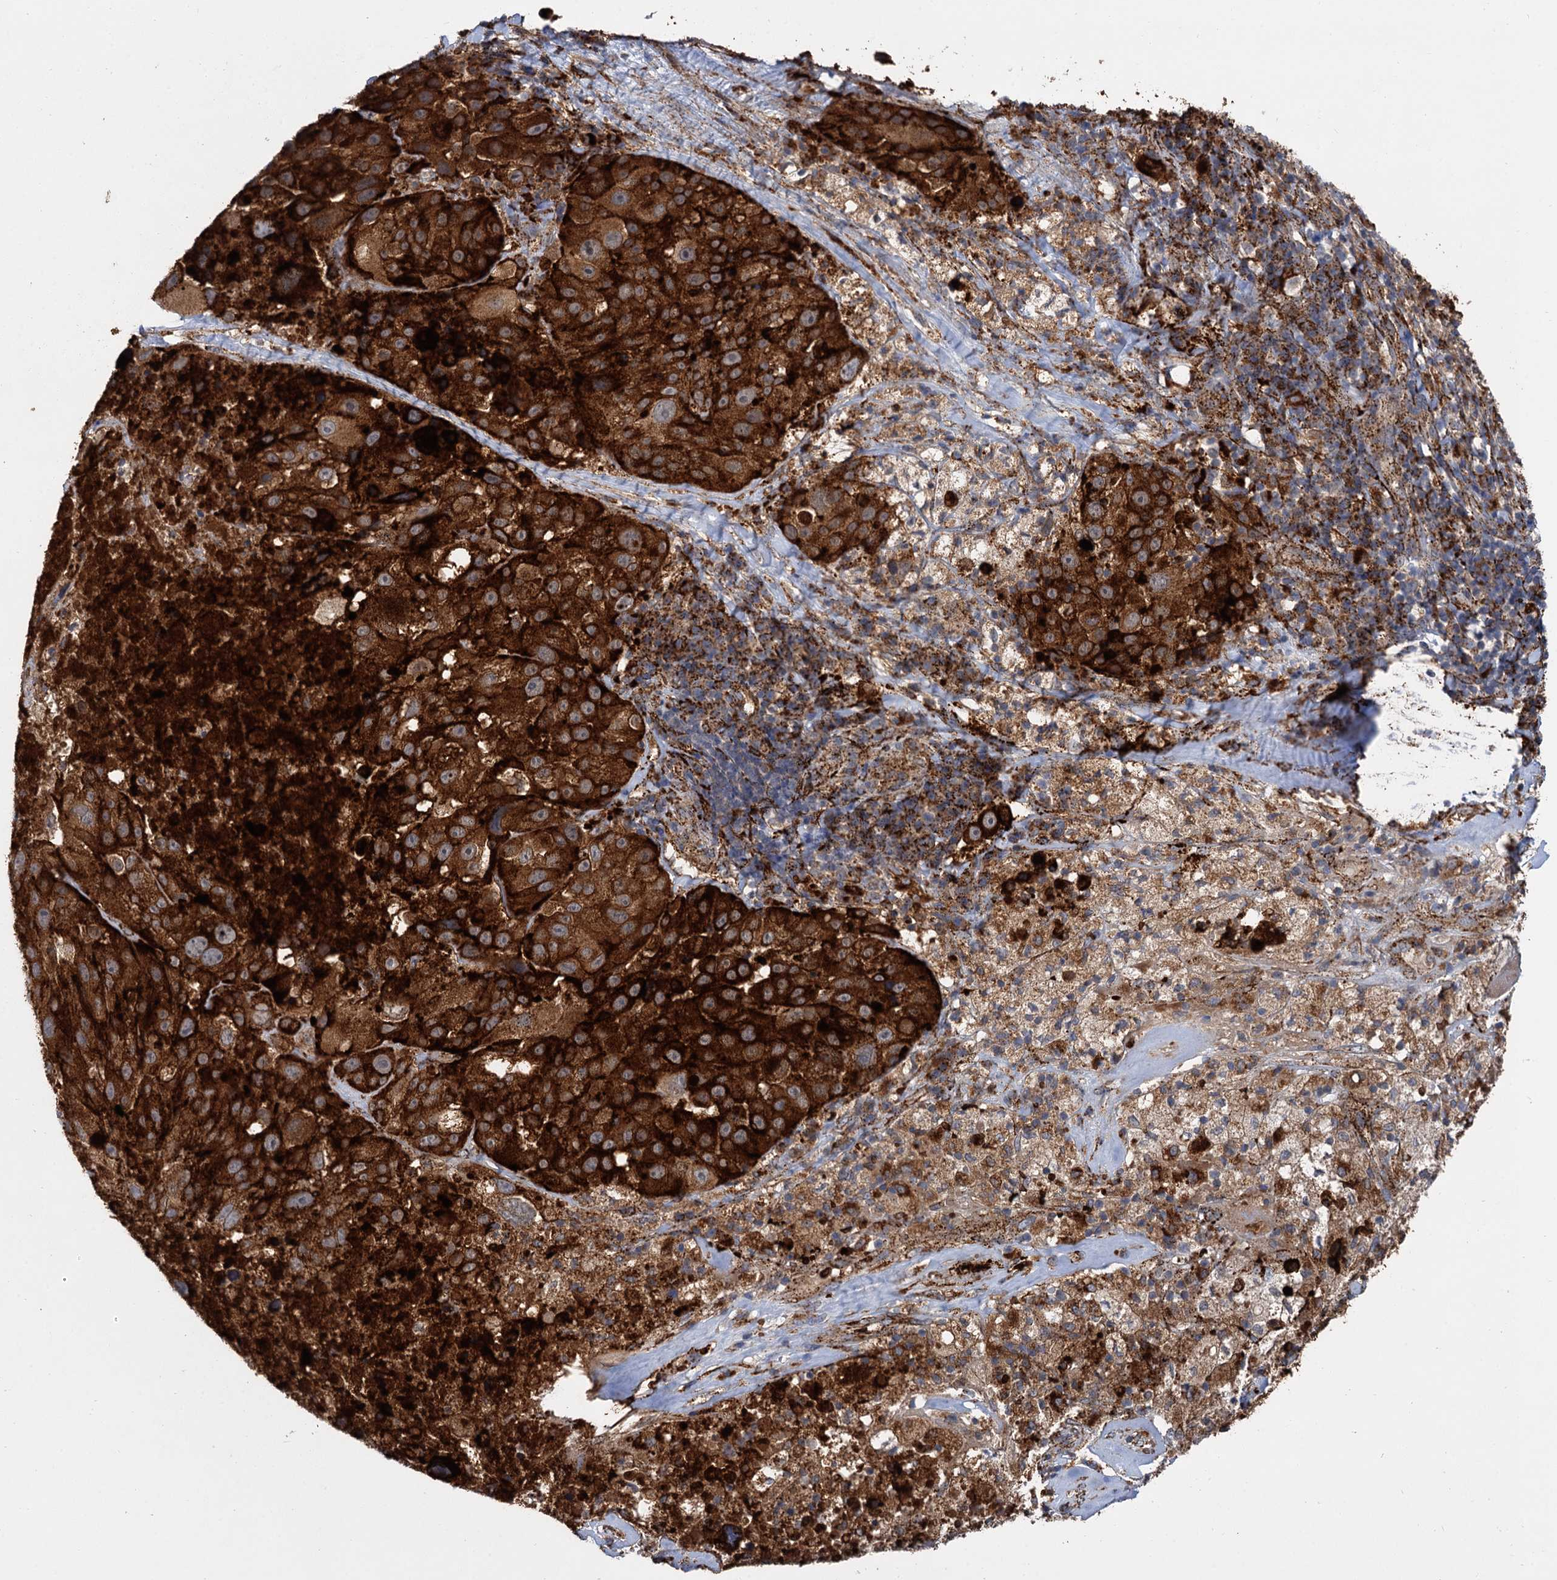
{"staining": {"intensity": "strong", "quantity": ">75%", "location": "cytoplasmic/membranous"}, "tissue": "melanoma", "cell_type": "Tumor cells", "image_type": "cancer", "snomed": [{"axis": "morphology", "description": "Malignant melanoma, Metastatic site"}, {"axis": "topography", "description": "Lymph node"}], "caption": "This histopathology image reveals melanoma stained with immunohistochemistry to label a protein in brown. The cytoplasmic/membranous of tumor cells show strong positivity for the protein. Nuclei are counter-stained blue.", "gene": "GBA1", "patient": {"sex": "male", "age": 62}}